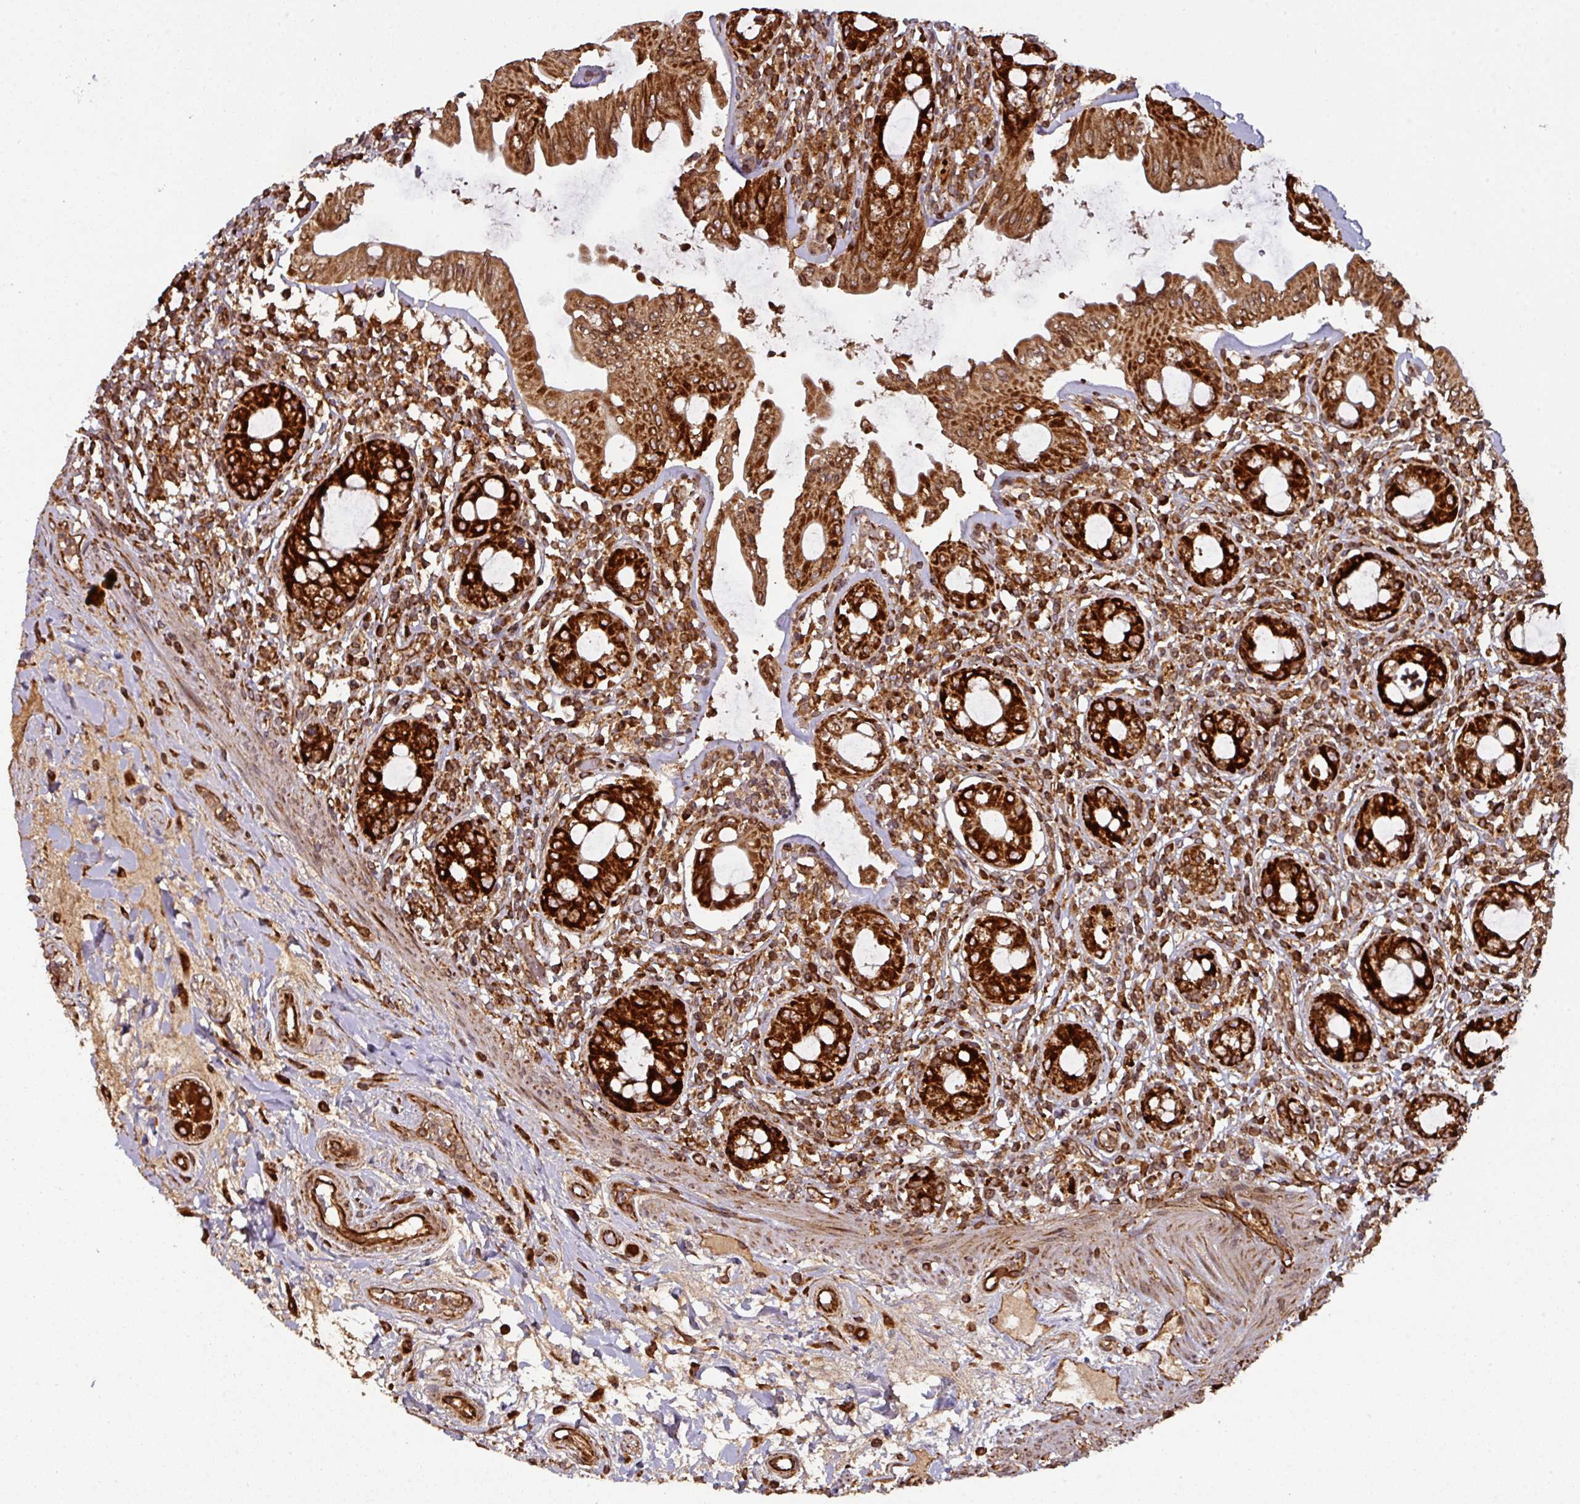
{"staining": {"intensity": "strong", "quantity": ">75%", "location": "cytoplasmic/membranous"}, "tissue": "rectum", "cell_type": "Glandular cells", "image_type": "normal", "snomed": [{"axis": "morphology", "description": "Normal tissue, NOS"}, {"axis": "topography", "description": "Rectum"}], "caption": "The histopathology image shows immunohistochemical staining of normal rectum. There is strong cytoplasmic/membranous expression is seen in about >75% of glandular cells.", "gene": "TRAP1", "patient": {"sex": "female", "age": 57}}